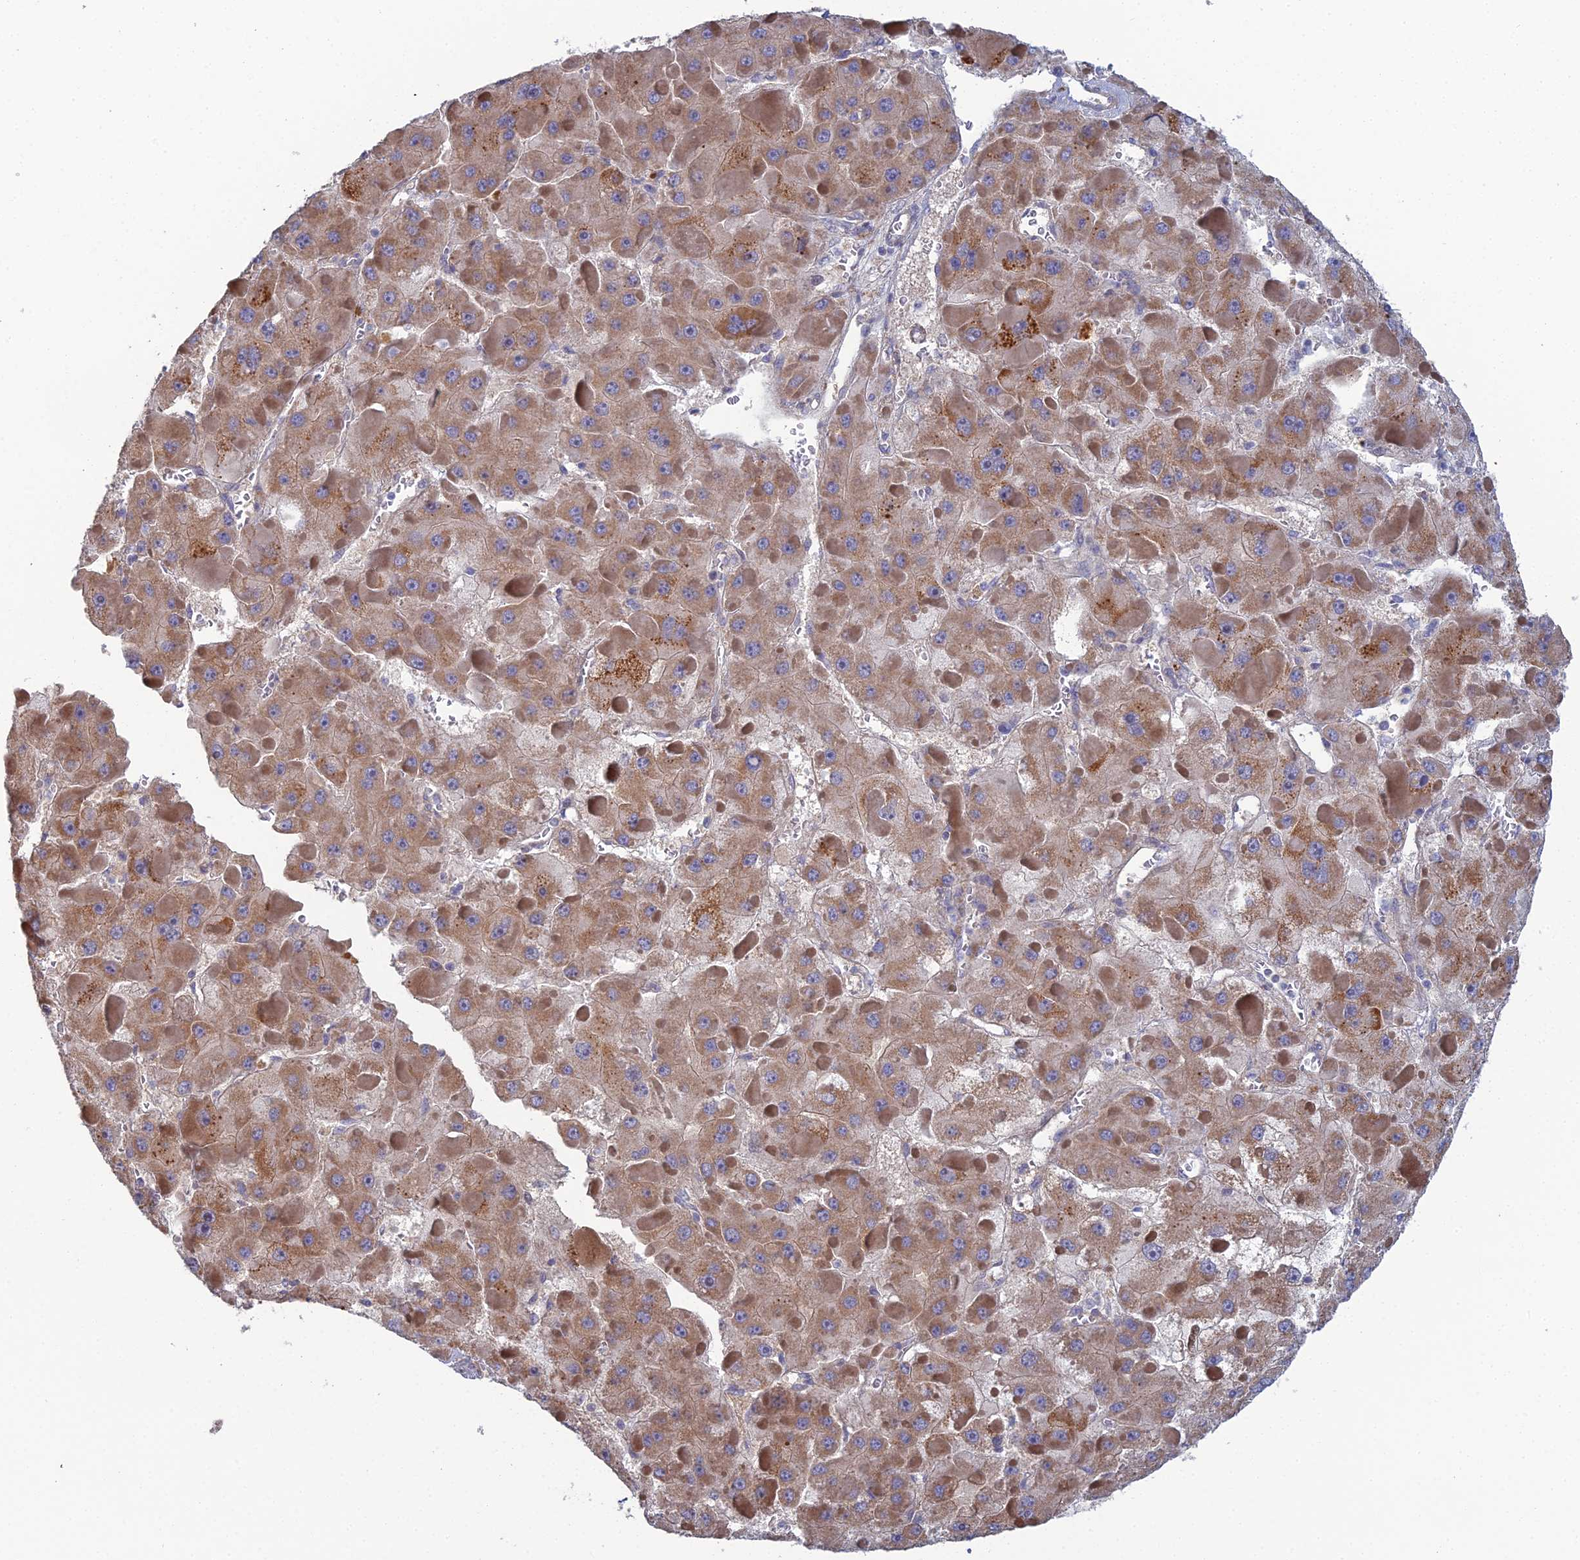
{"staining": {"intensity": "moderate", "quantity": ">75%", "location": "cytoplasmic/membranous"}, "tissue": "liver cancer", "cell_type": "Tumor cells", "image_type": "cancer", "snomed": [{"axis": "morphology", "description": "Carcinoma, Hepatocellular, NOS"}, {"axis": "topography", "description": "Liver"}], "caption": "Brown immunohistochemical staining in liver cancer (hepatocellular carcinoma) reveals moderate cytoplasmic/membranous expression in about >75% of tumor cells. (DAB IHC, brown staining for protein, blue staining for nuclei).", "gene": "ARL16", "patient": {"sex": "female", "age": 73}}